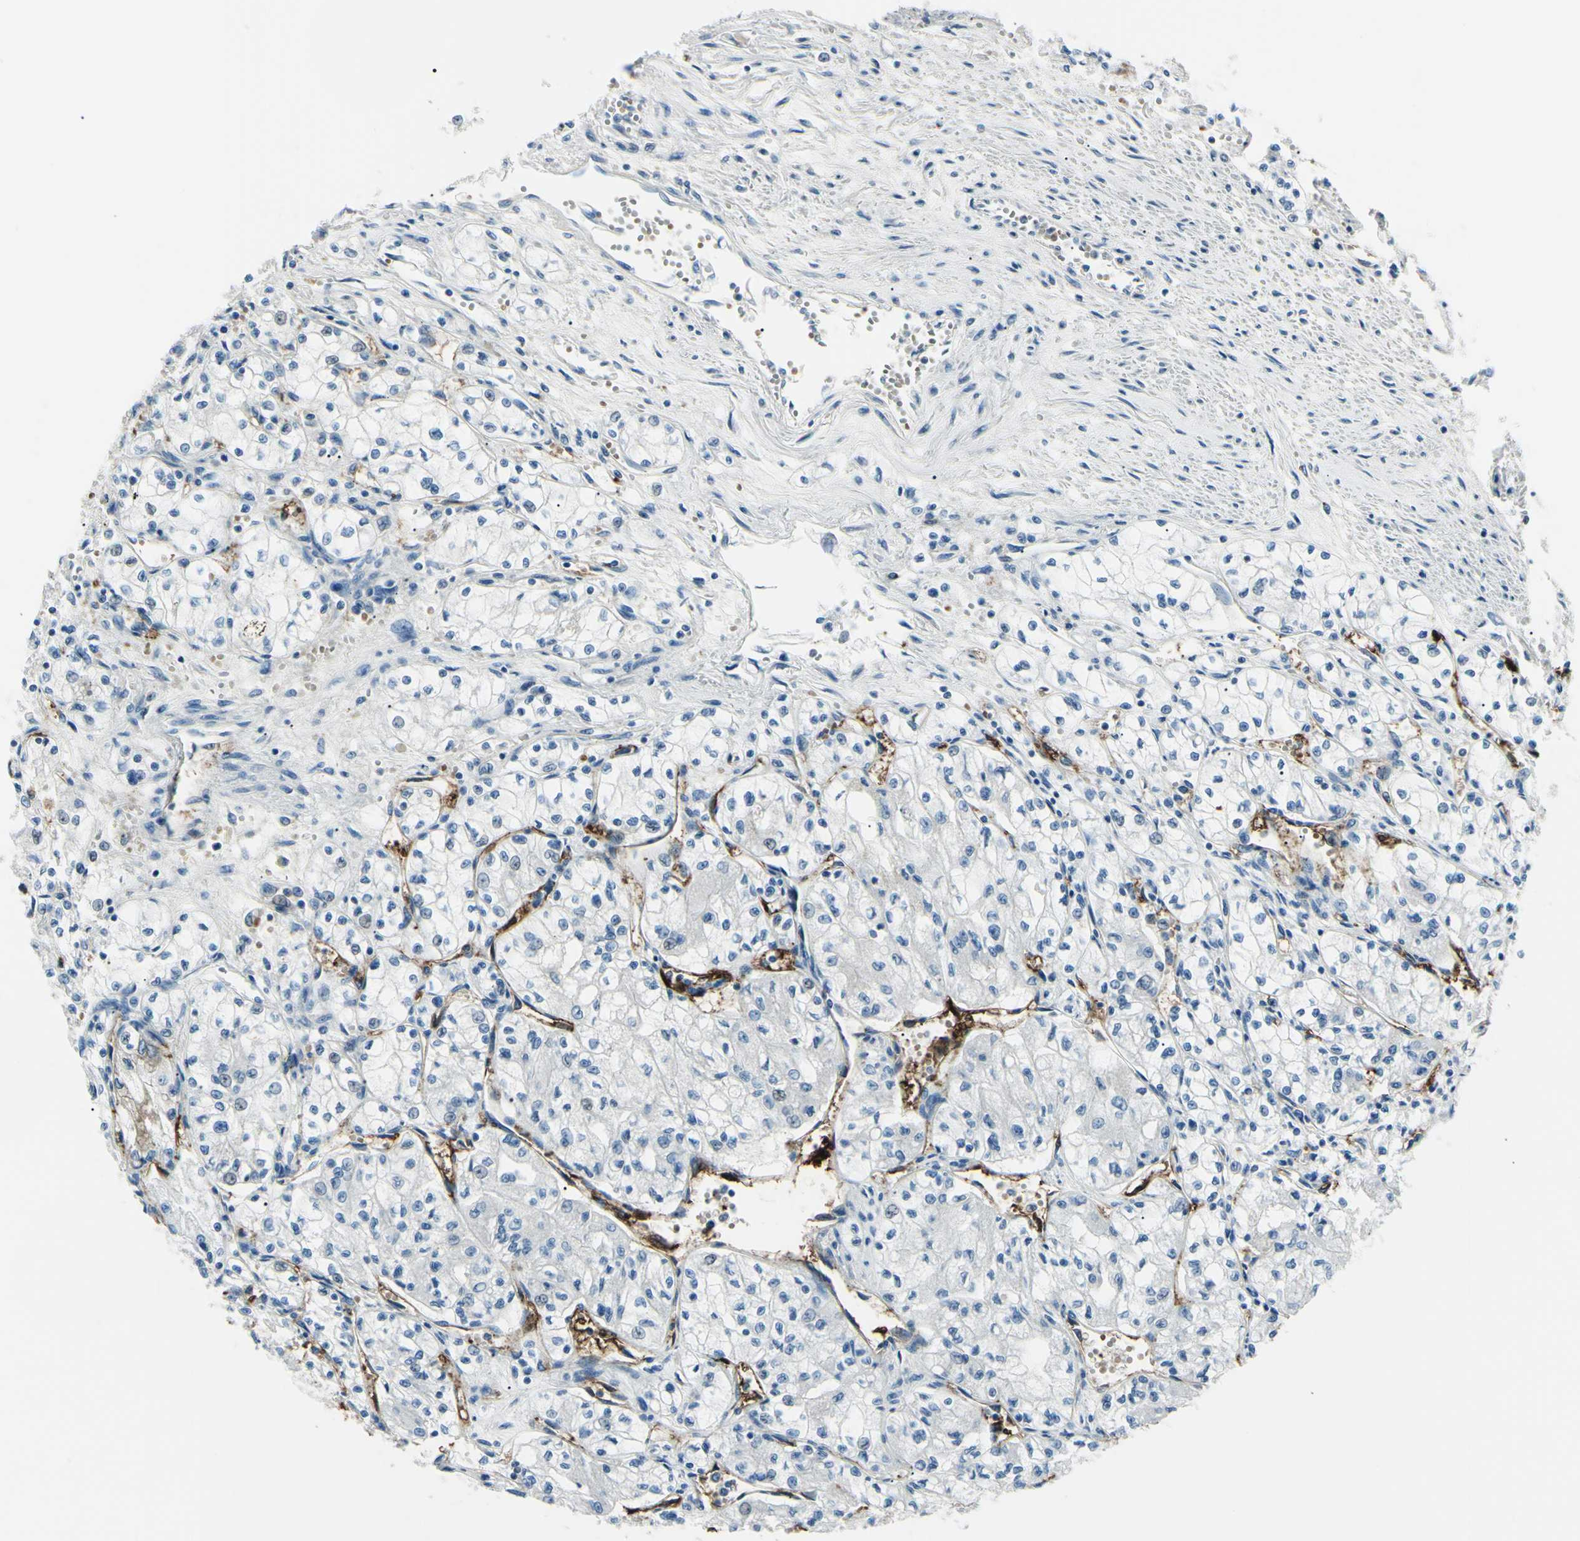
{"staining": {"intensity": "negative", "quantity": "none", "location": "none"}, "tissue": "renal cancer", "cell_type": "Tumor cells", "image_type": "cancer", "snomed": [{"axis": "morphology", "description": "Normal tissue, NOS"}, {"axis": "morphology", "description": "Adenocarcinoma, NOS"}, {"axis": "topography", "description": "Kidney"}], "caption": "Renal cancer (adenocarcinoma) was stained to show a protein in brown. There is no significant expression in tumor cells. (DAB immunohistochemistry (IHC) with hematoxylin counter stain).", "gene": "CA2", "patient": {"sex": "male", "age": 59}}